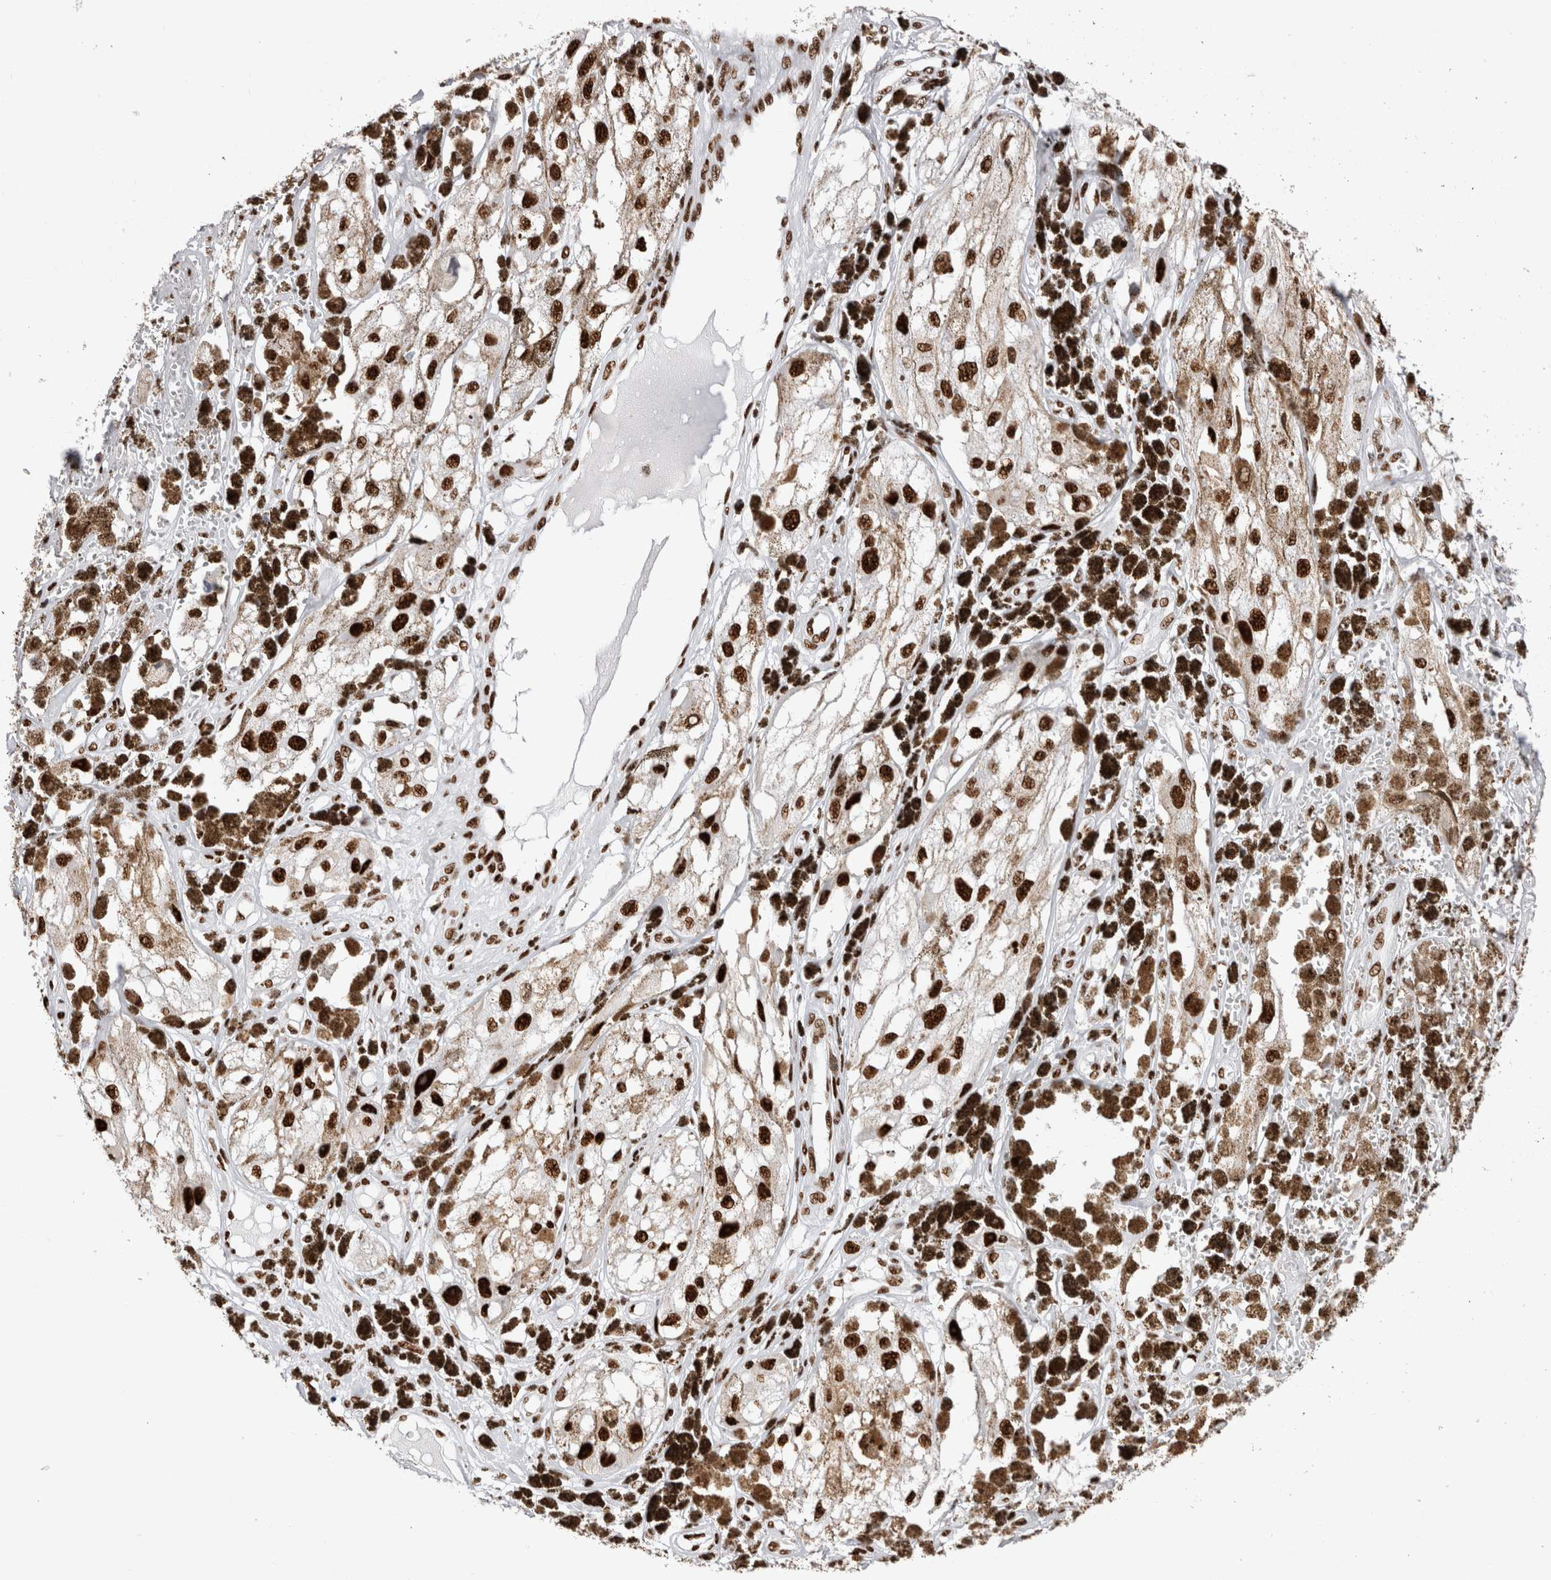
{"staining": {"intensity": "strong", "quantity": ">75%", "location": "nuclear"}, "tissue": "melanoma", "cell_type": "Tumor cells", "image_type": "cancer", "snomed": [{"axis": "morphology", "description": "Malignant melanoma, NOS"}, {"axis": "topography", "description": "Skin"}], "caption": "Immunohistochemical staining of human melanoma demonstrates strong nuclear protein positivity in about >75% of tumor cells. The staining is performed using DAB (3,3'-diaminobenzidine) brown chromogen to label protein expression. The nuclei are counter-stained blue using hematoxylin.", "gene": "RBM6", "patient": {"sex": "male", "age": 88}}